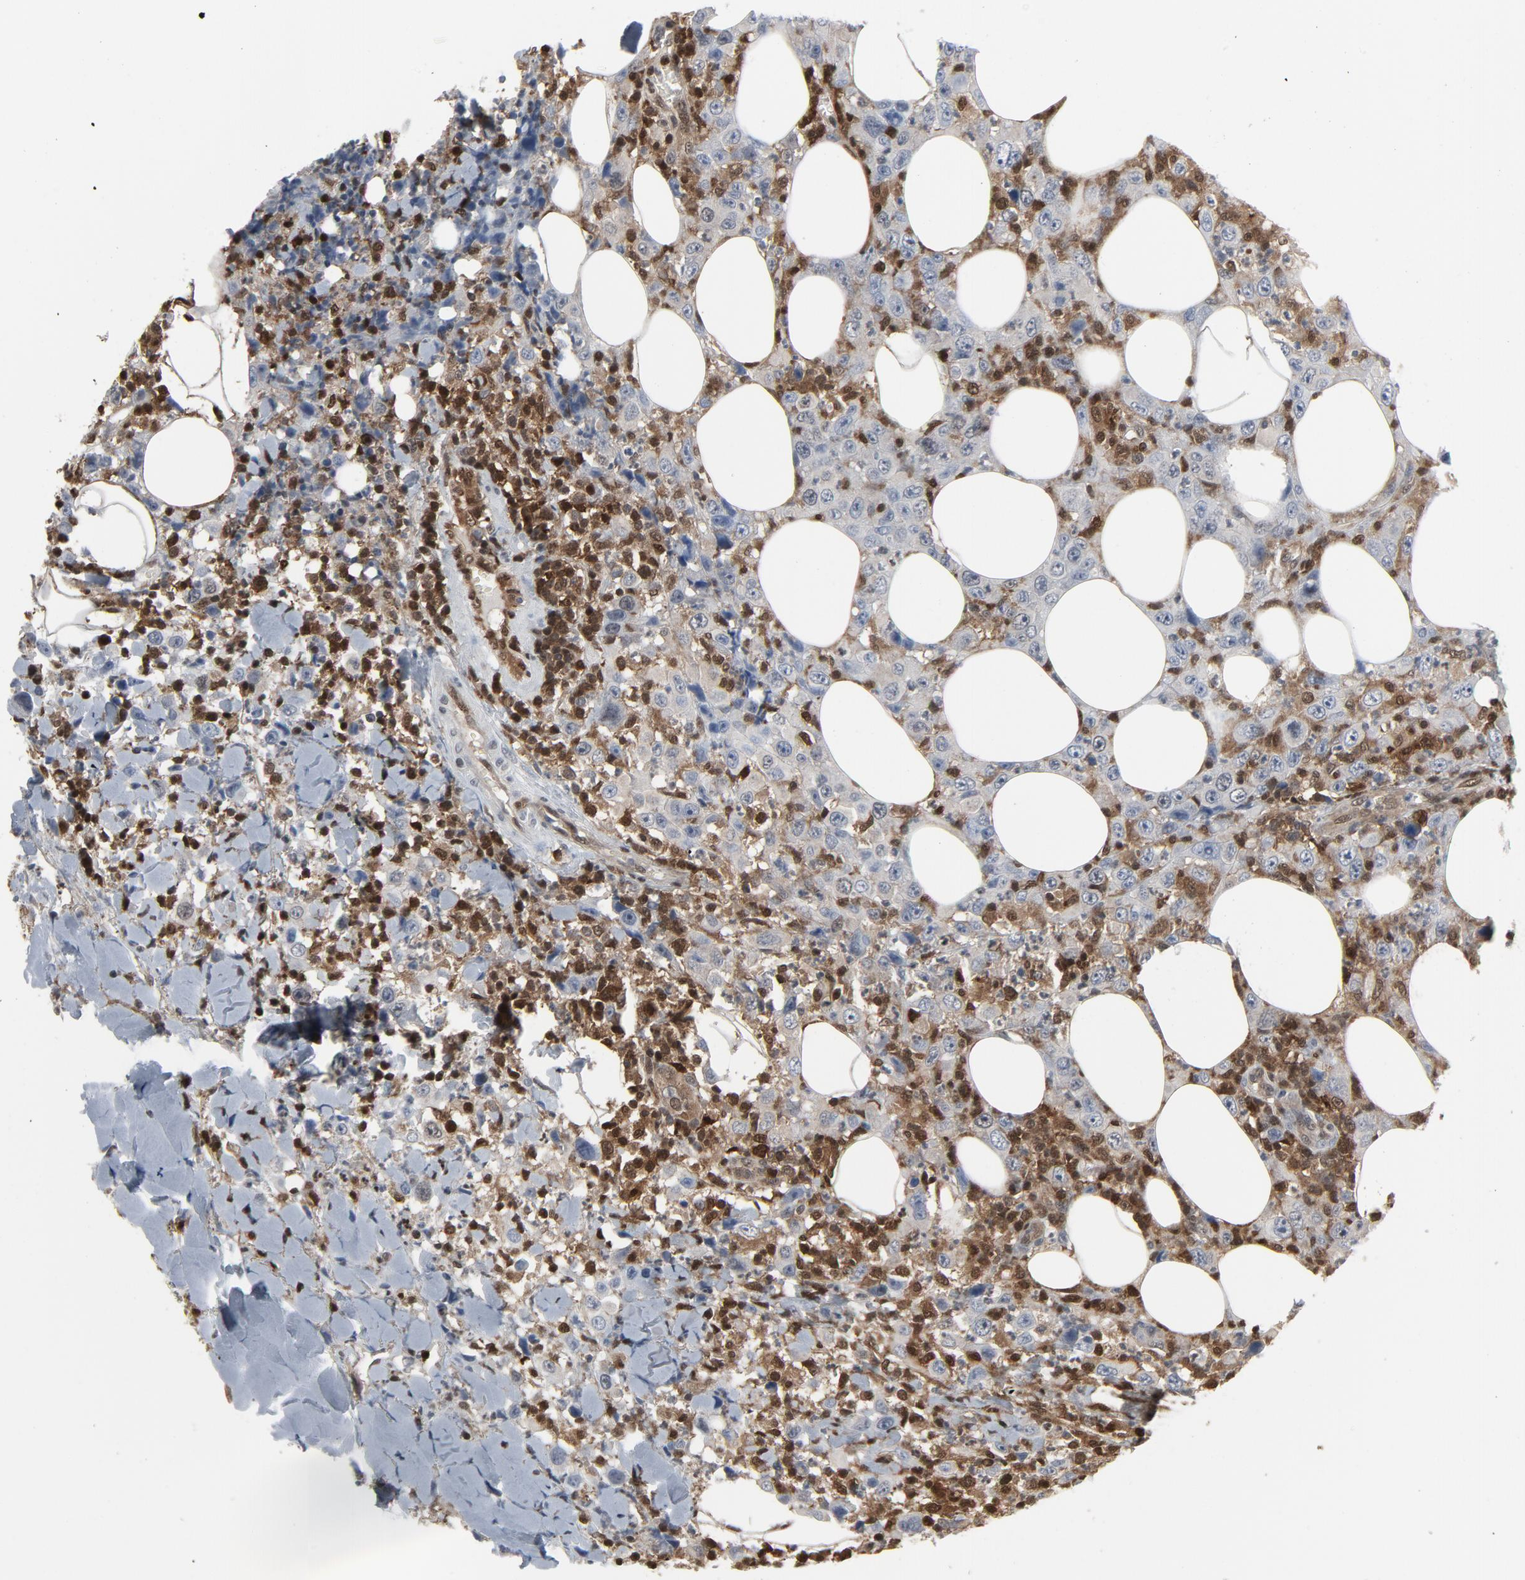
{"staining": {"intensity": "weak", "quantity": "<25%", "location": "cytoplasmic/membranous"}, "tissue": "thyroid cancer", "cell_type": "Tumor cells", "image_type": "cancer", "snomed": [{"axis": "morphology", "description": "Carcinoma, NOS"}, {"axis": "topography", "description": "Thyroid gland"}], "caption": "High power microscopy histopathology image of an immunohistochemistry image of carcinoma (thyroid), revealing no significant positivity in tumor cells.", "gene": "STAT5A", "patient": {"sex": "female", "age": 77}}